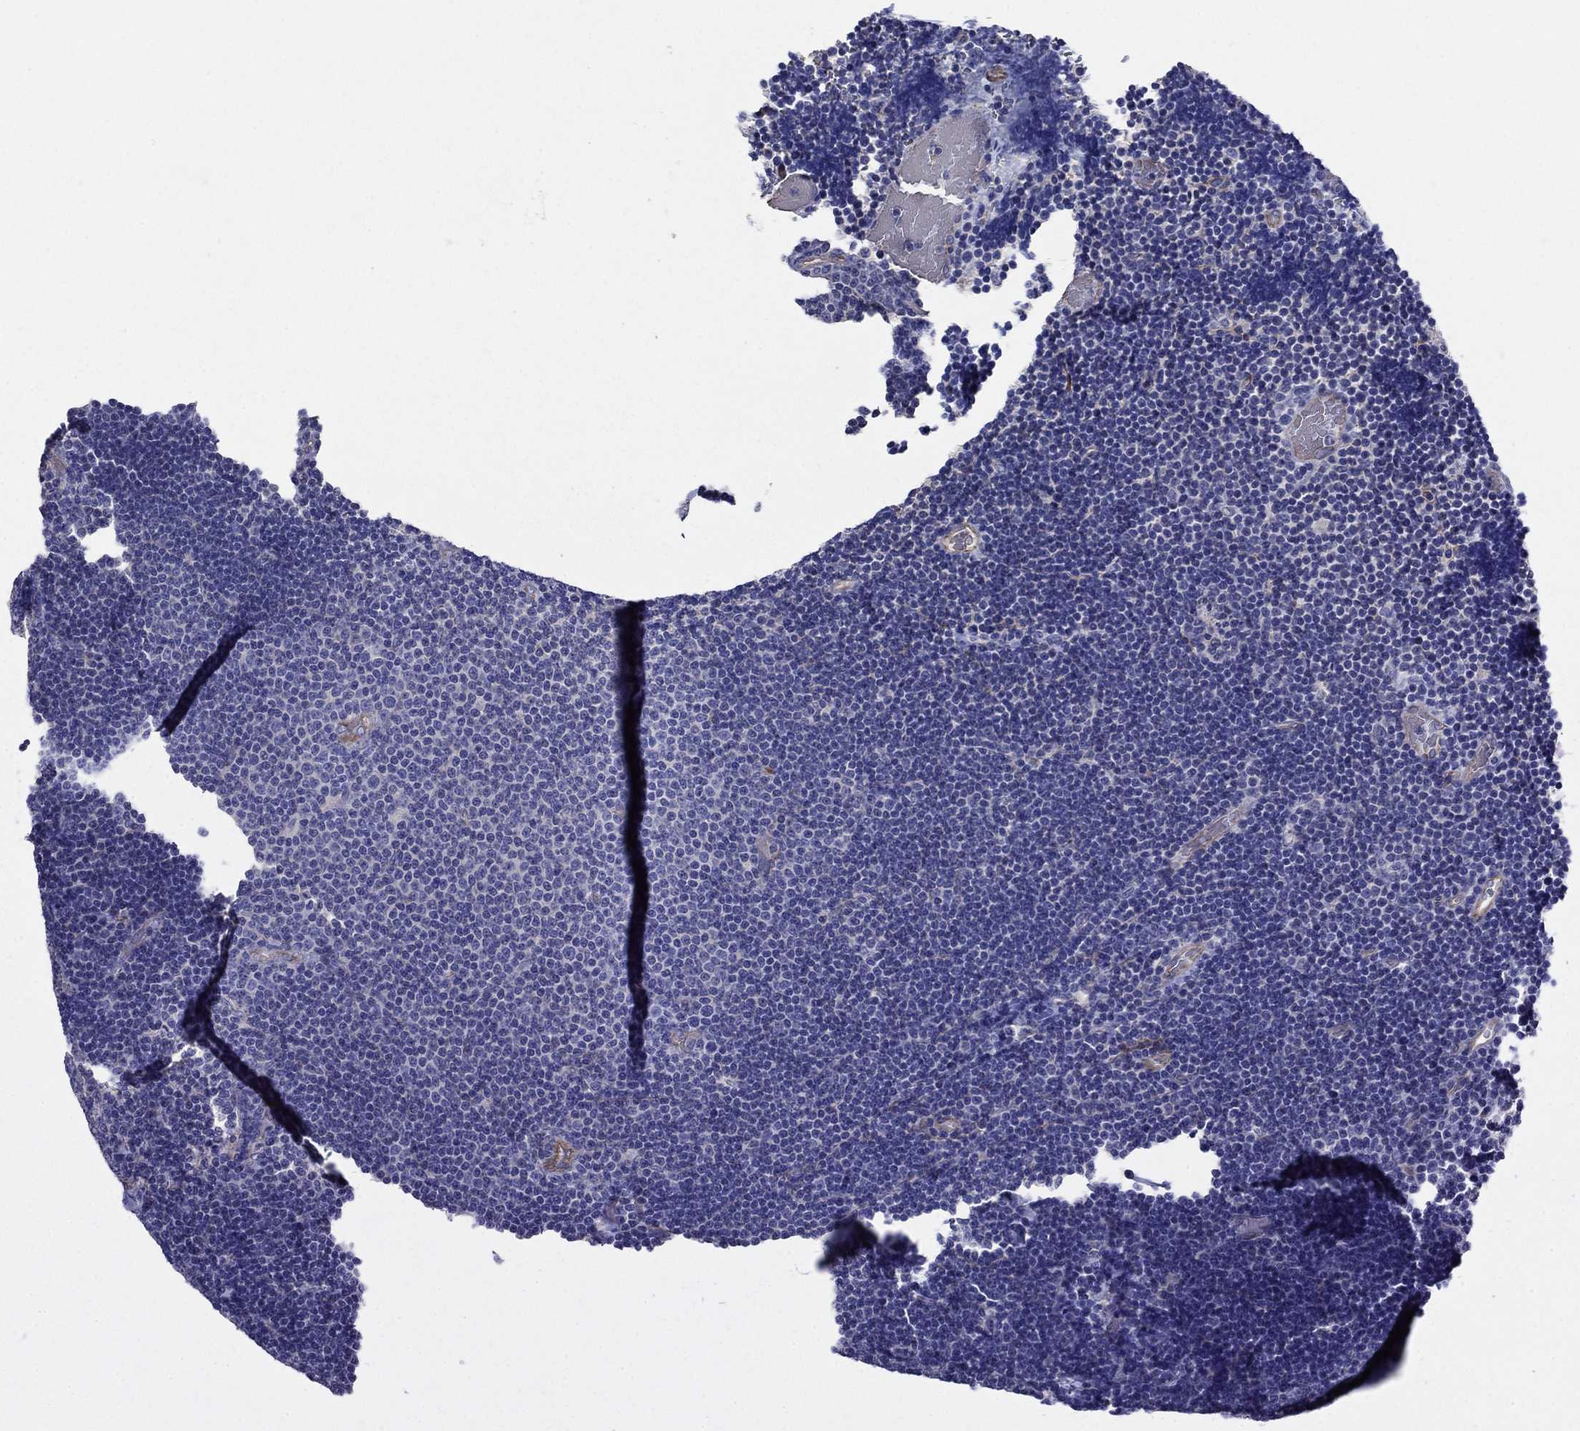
{"staining": {"intensity": "negative", "quantity": "none", "location": "none"}, "tissue": "lymphoma", "cell_type": "Tumor cells", "image_type": "cancer", "snomed": [{"axis": "morphology", "description": "Malignant lymphoma, non-Hodgkin's type, Low grade"}, {"axis": "topography", "description": "Brain"}], "caption": "A micrograph of lymphoma stained for a protein reveals no brown staining in tumor cells.", "gene": "FLNC", "patient": {"sex": "female", "age": 66}}